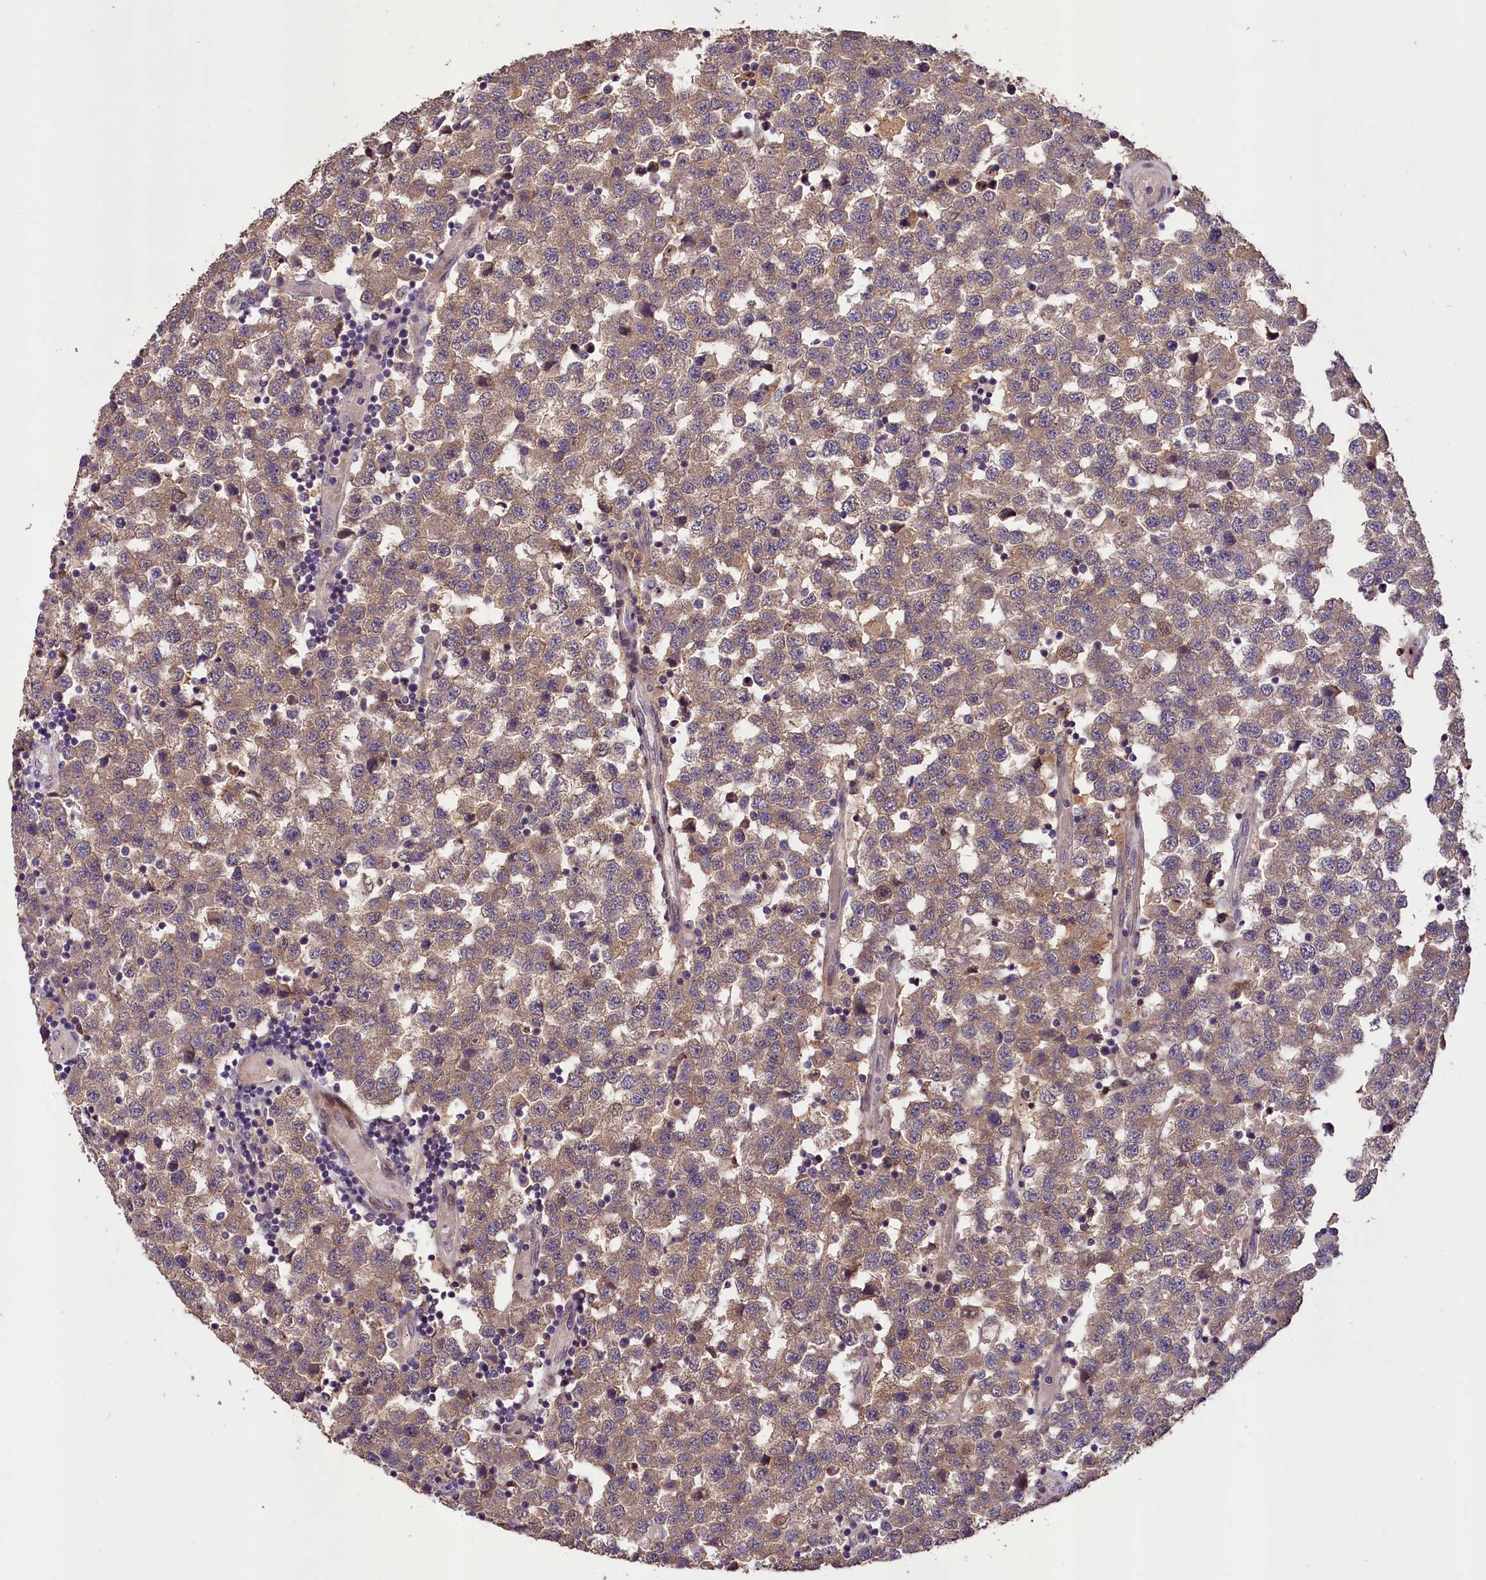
{"staining": {"intensity": "weak", "quantity": ">75%", "location": "cytoplasmic/membranous"}, "tissue": "testis cancer", "cell_type": "Tumor cells", "image_type": "cancer", "snomed": [{"axis": "morphology", "description": "Seminoma, NOS"}, {"axis": "topography", "description": "Testis"}], "caption": "Protein expression by immunohistochemistry shows weak cytoplasmic/membranous staining in approximately >75% of tumor cells in testis cancer.", "gene": "DNAJB9", "patient": {"sex": "male", "age": 34}}